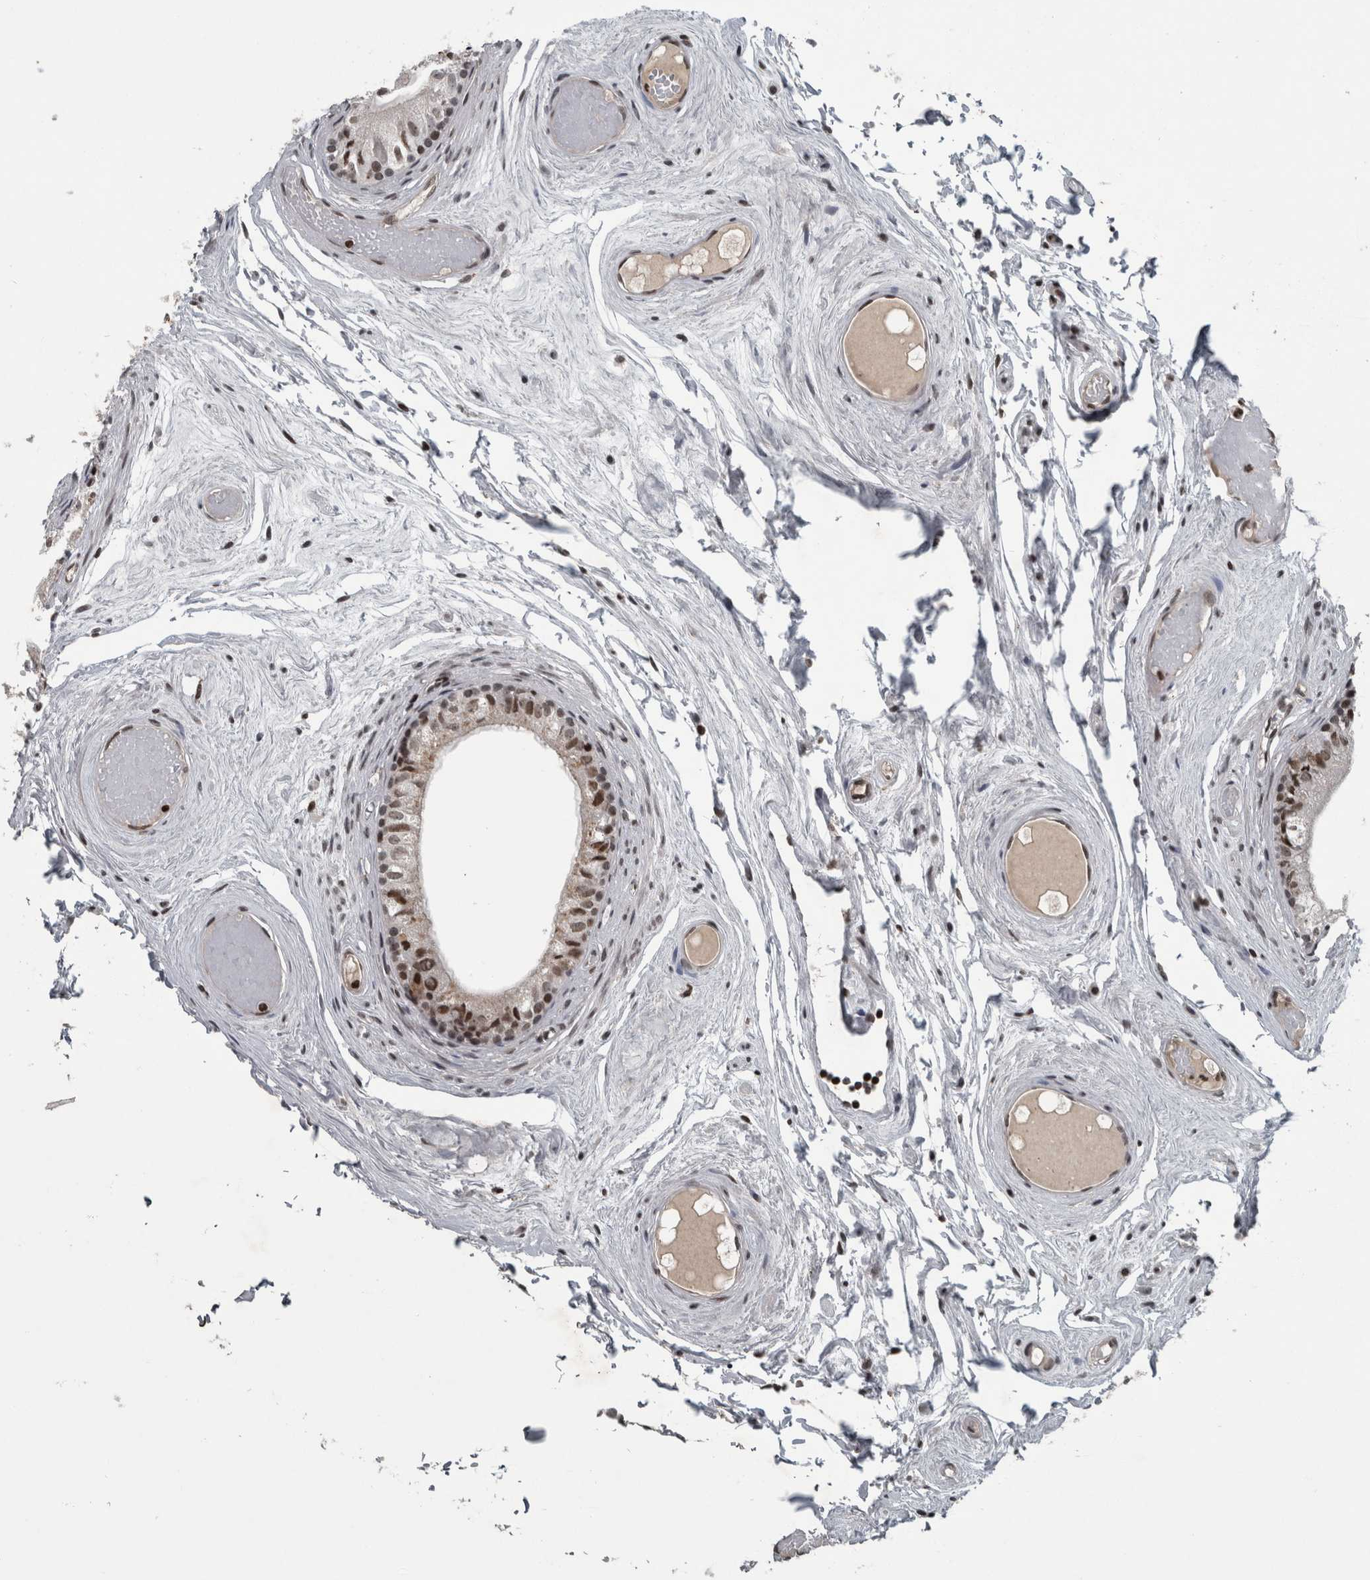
{"staining": {"intensity": "moderate", "quantity": ">75%", "location": "cytoplasmic/membranous,nuclear"}, "tissue": "epididymis", "cell_type": "Glandular cells", "image_type": "normal", "snomed": [{"axis": "morphology", "description": "Normal tissue, NOS"}, {"axis": "topography", "description": "Epididymis"}], "caption": "Immunohistochemistry photomicrograph of benign human epididymis stained for a protein (brown), which reveals medium levels of moderate cytoplasmic/membranous,nuclear staining in approximately >75% of glandular cells.", "gene": "UNC50", "patient": {"sex": "male", "age": 79}}